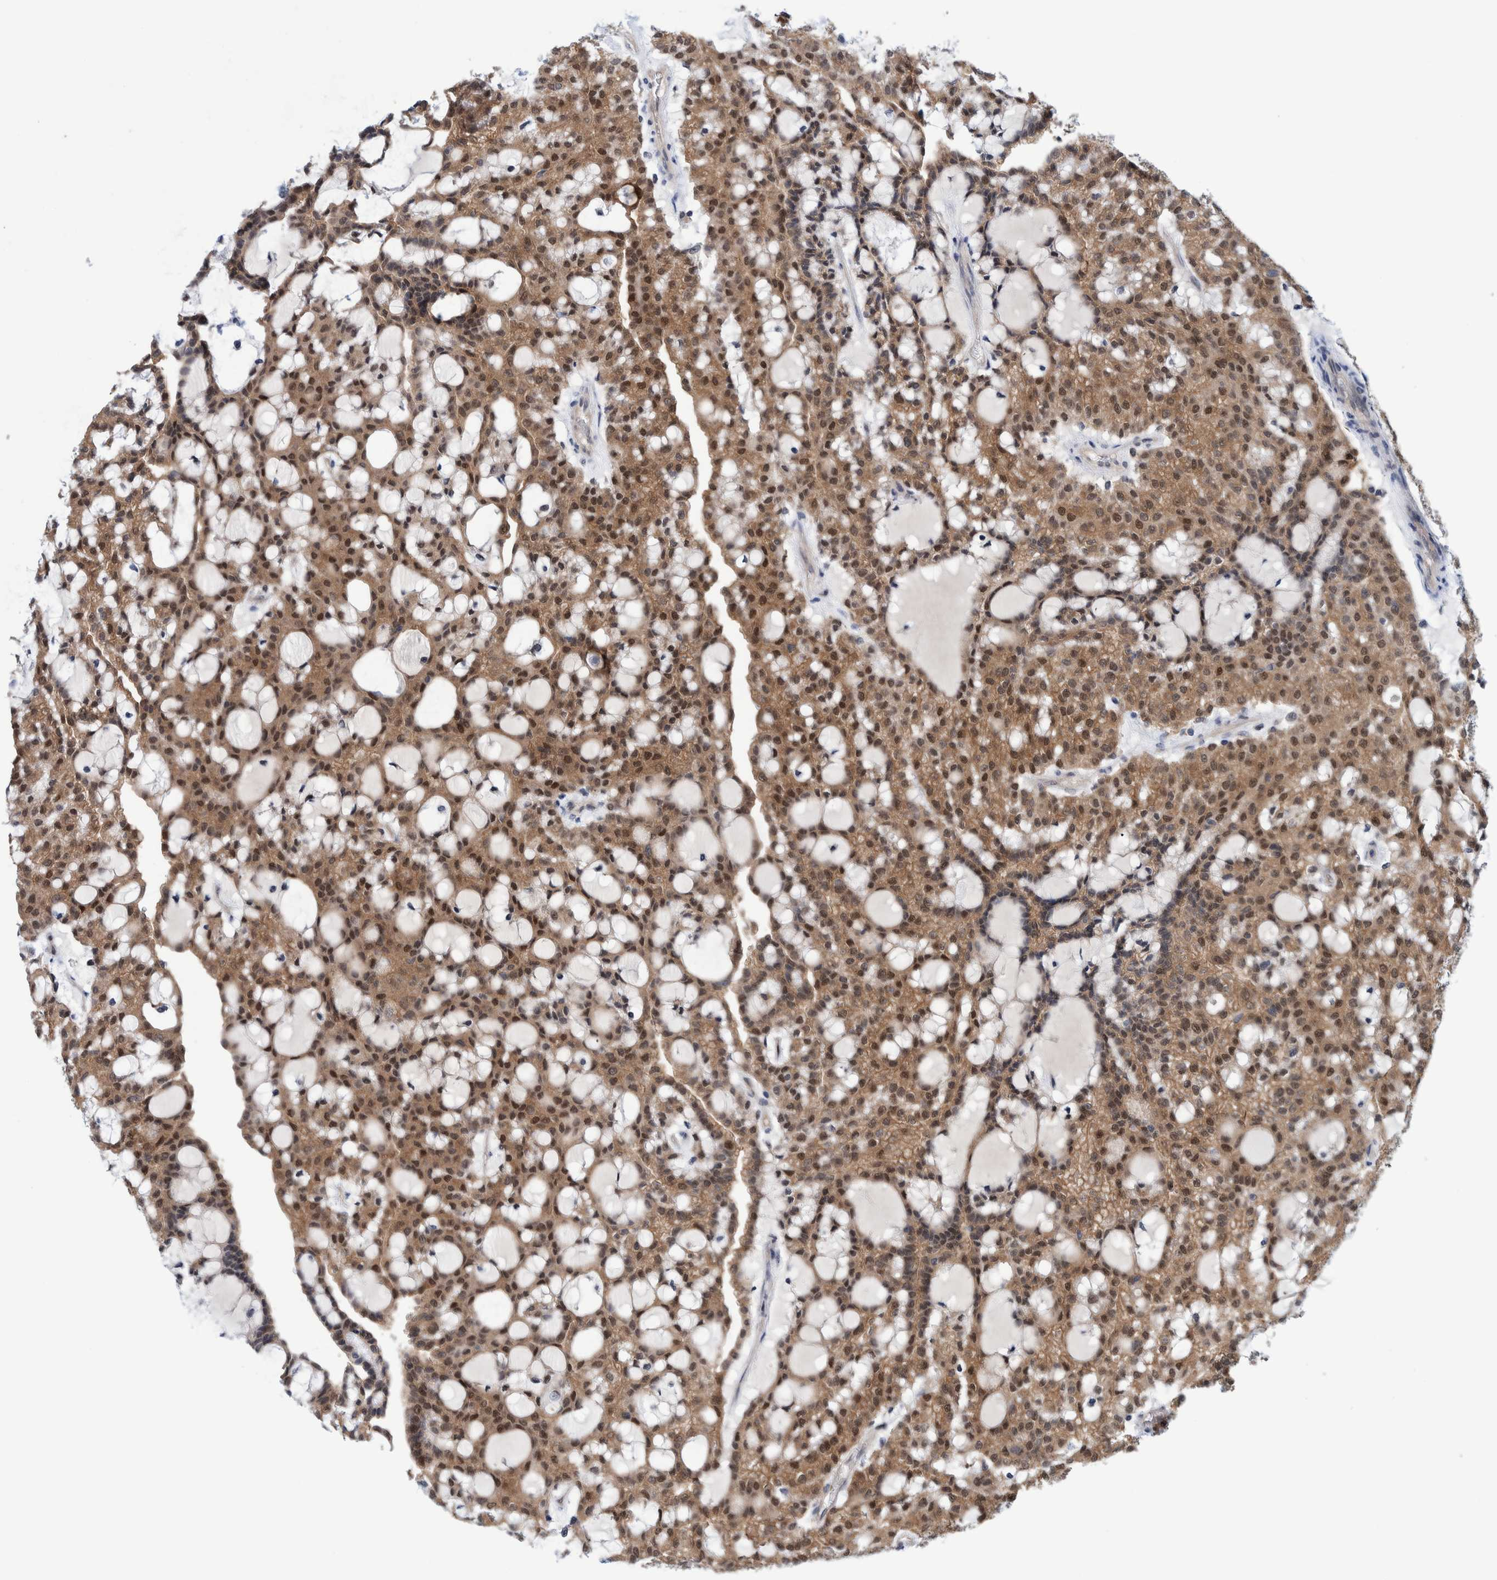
{"staining": {"intensity": "moderate", "quantity": ">75%", "location": "cytoplasmic/membranous,nuclear"}, "tissue": "renal cancer", "cell_type": "Tumor cells", "image_type": "cancer", "snomed": [{"axis": "morphology", "description": "Adenocarcinoma, NOS"}, {"axis": "topography", "description": "Kidney"}], "caption": "High-magnification brightfield microscopy of renal cancer stained with DAB (3,3'-diaminobenzidine) (brown) and counterstained with hematoxylin (blue). tumor cells exhibit moderate cytoplasmic/membranous and nuclear expression is identified in approximately>75% of cells.", "gene": "PFAS", "patient": {"sex": "male", "age": 63}}